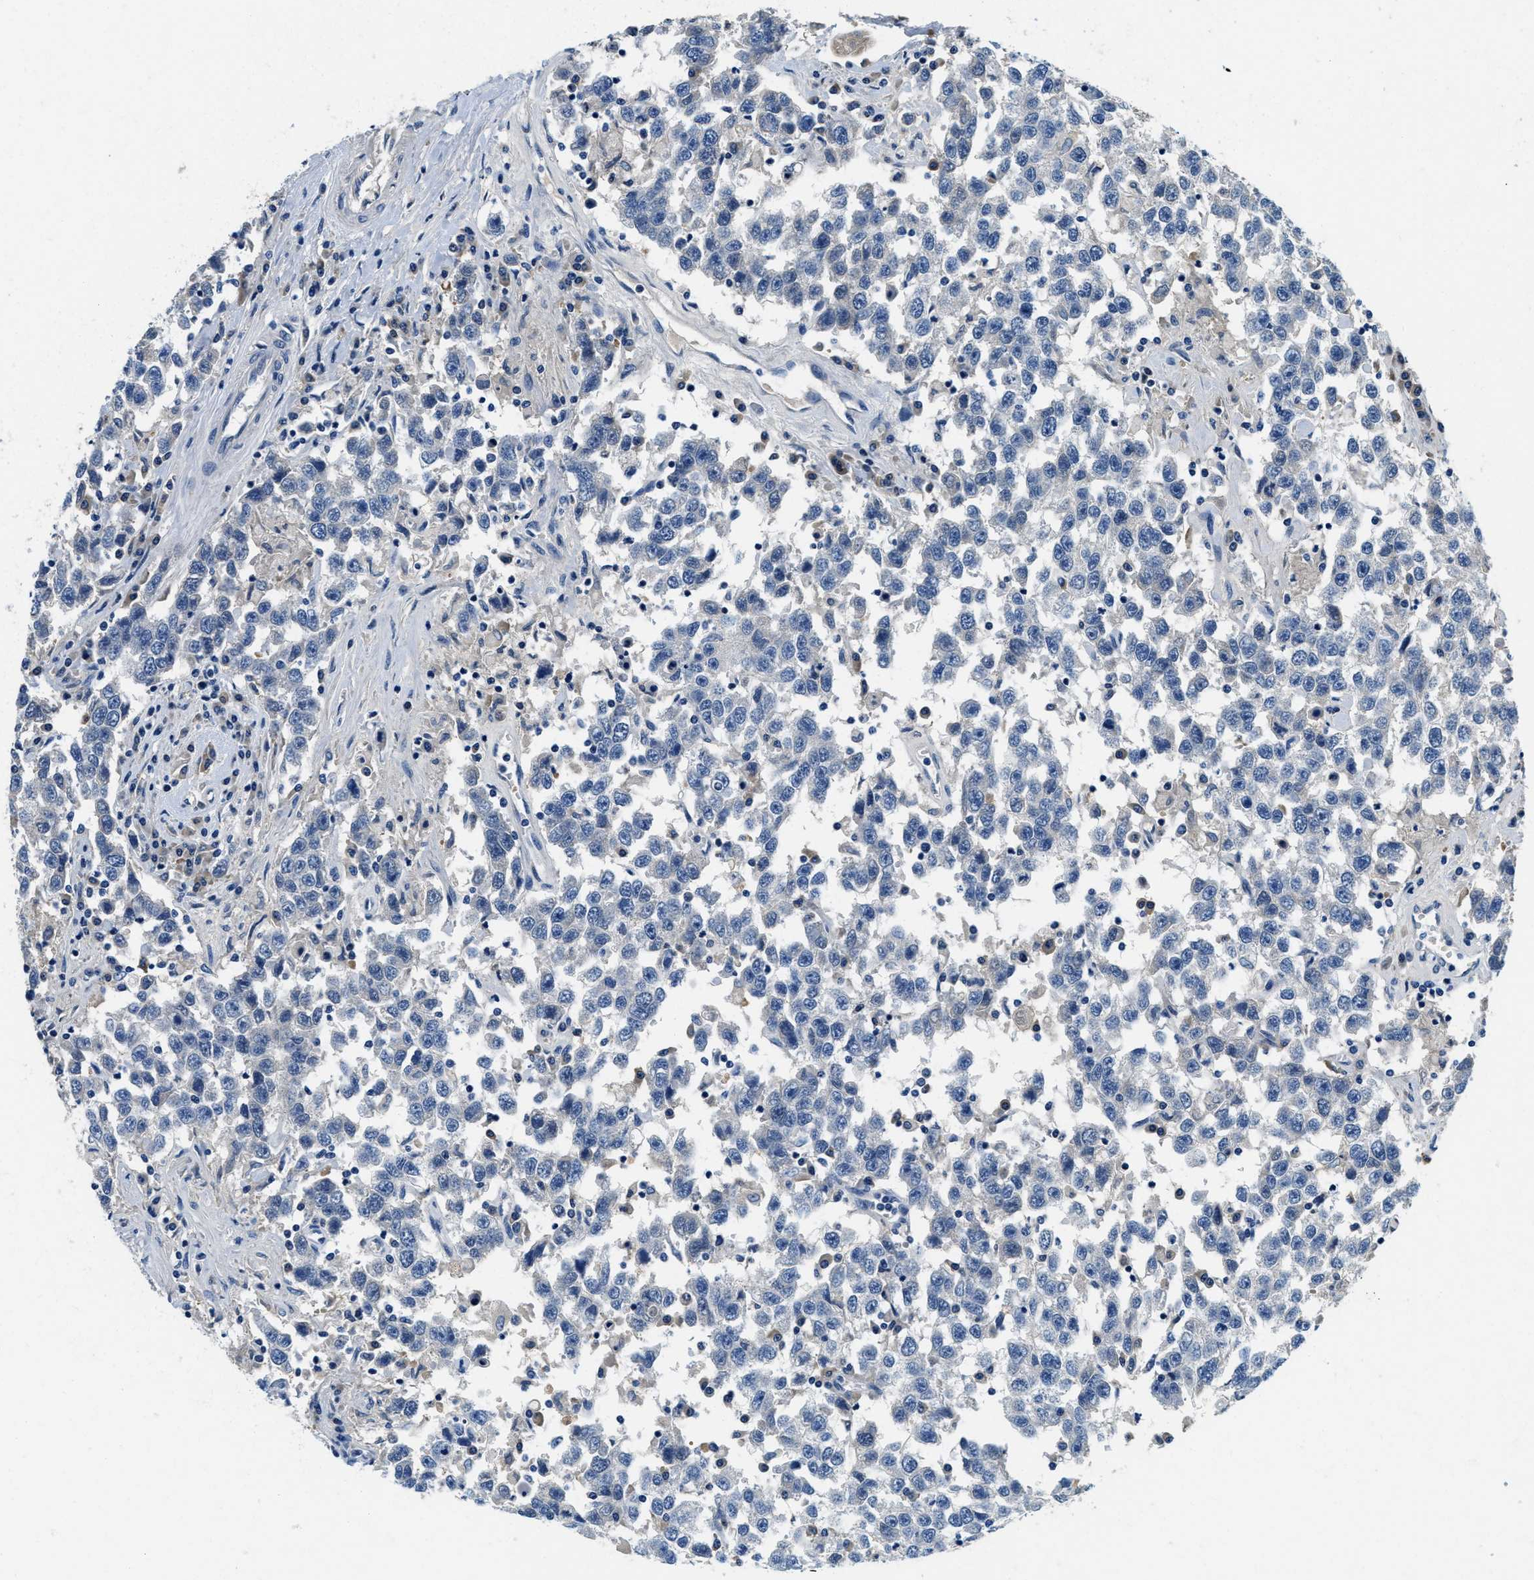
{"staining": {"intensity": "negative", "quantity": "none", "location": "none"}, "tissue": "testis cancer", "cell_type": "Tumor cells", "image_type": "cancer", "snomed": [{"axis": "morphology", "description": "Seminoma, NOS"}, {"axis": "topography", "description": "Testis"}], "caption": "Tumor cells show no significant staining in testis cancer.", "gene": "ALDH3A2", "patient": {"sex": "male", "age": 41}}